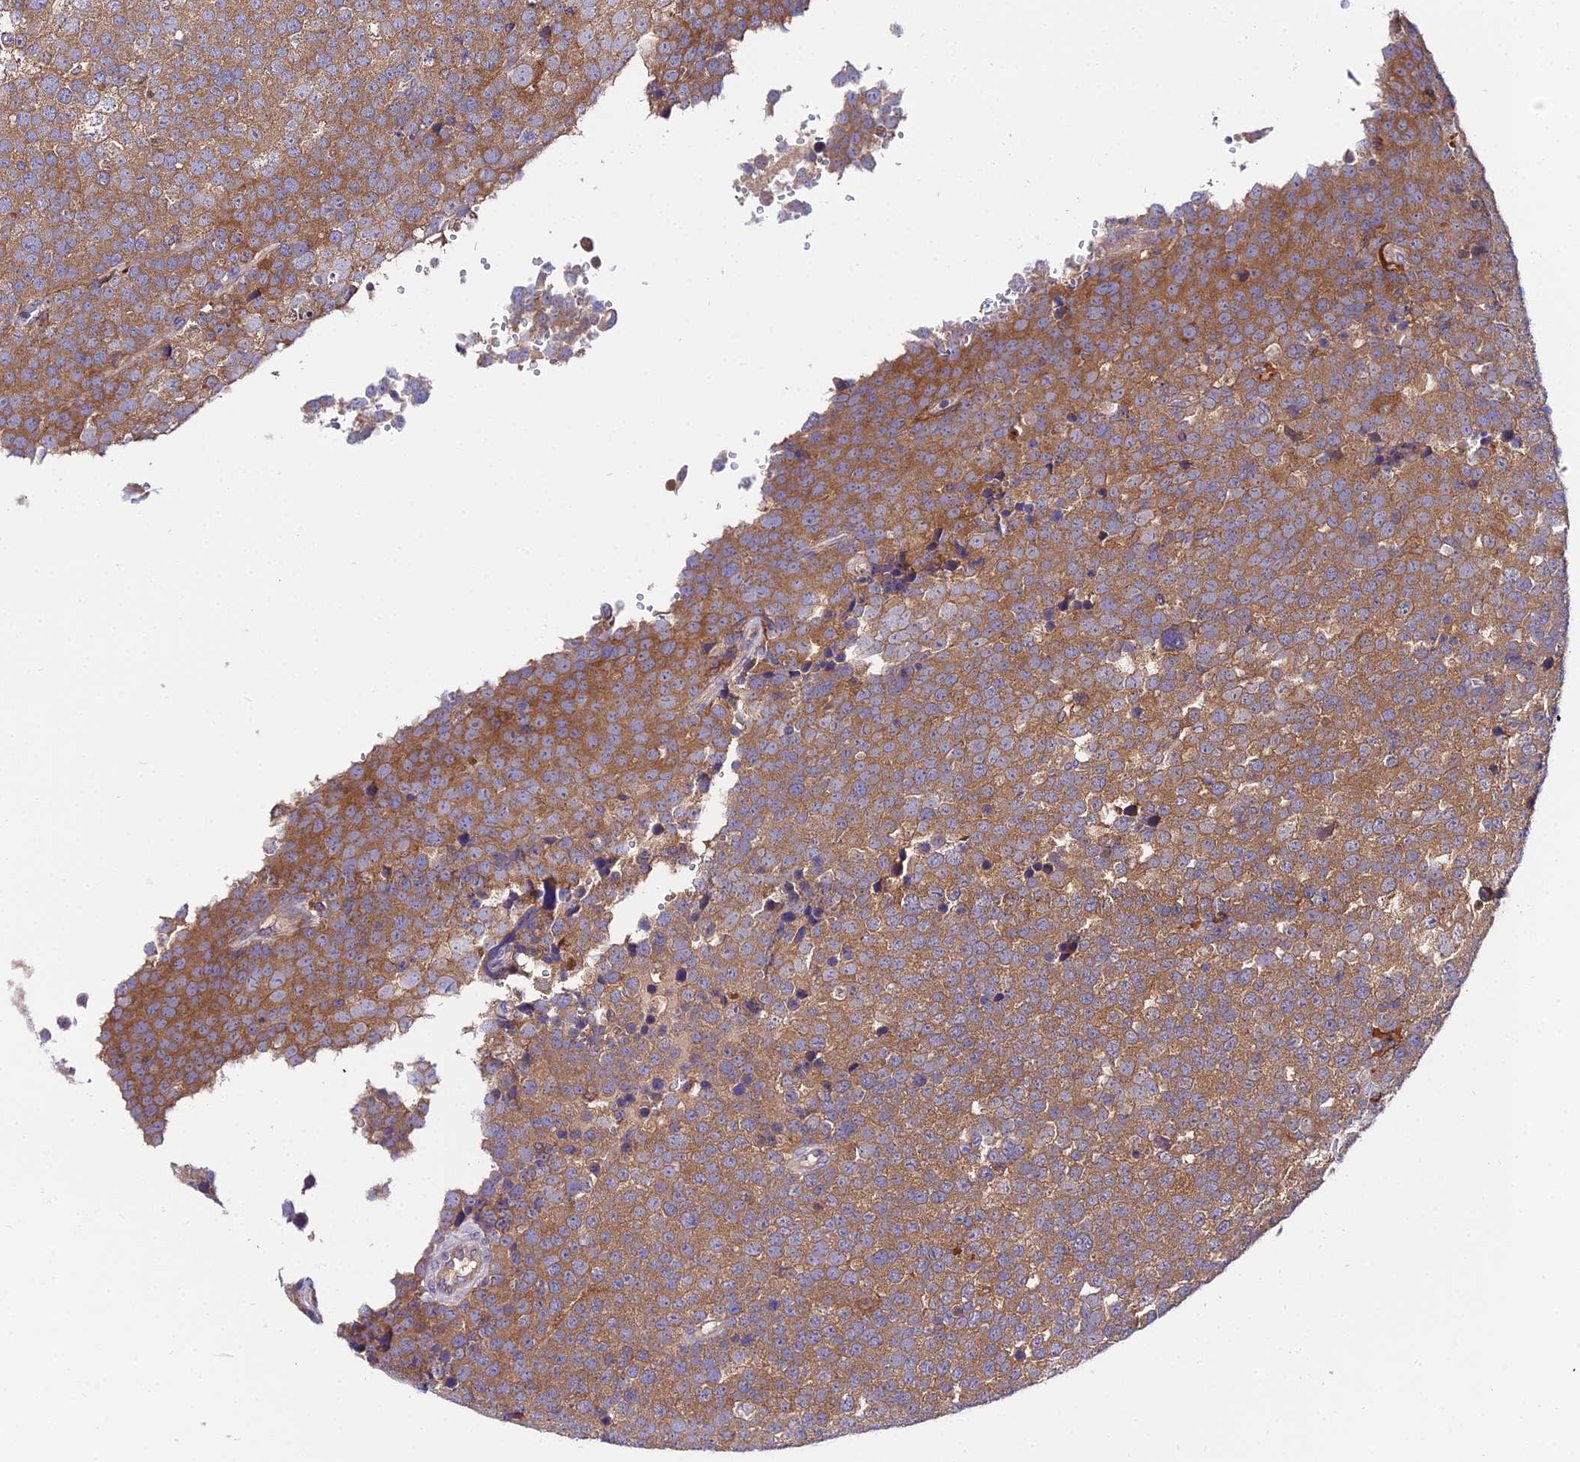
{"staining": {"intensity": "moderate", "quantity": ">75%", "location": "cytoplasmic/membranous"}, "tissue": "testis cancer", "cell_type": "Tumor cells", "image_type": "cancer", "snomed": [{"axis": "morphology", "description": "Seminoma, NOS"}, {"axis": "topography", "description": "Testis"}], "caption": "Seminoma (testis) tissue shows moderate cytoplasmic/membranous positivity in approximately >75% of tumor cells", "gene": "C2orf69", "patient": {"sex": "male", "age": 71}}